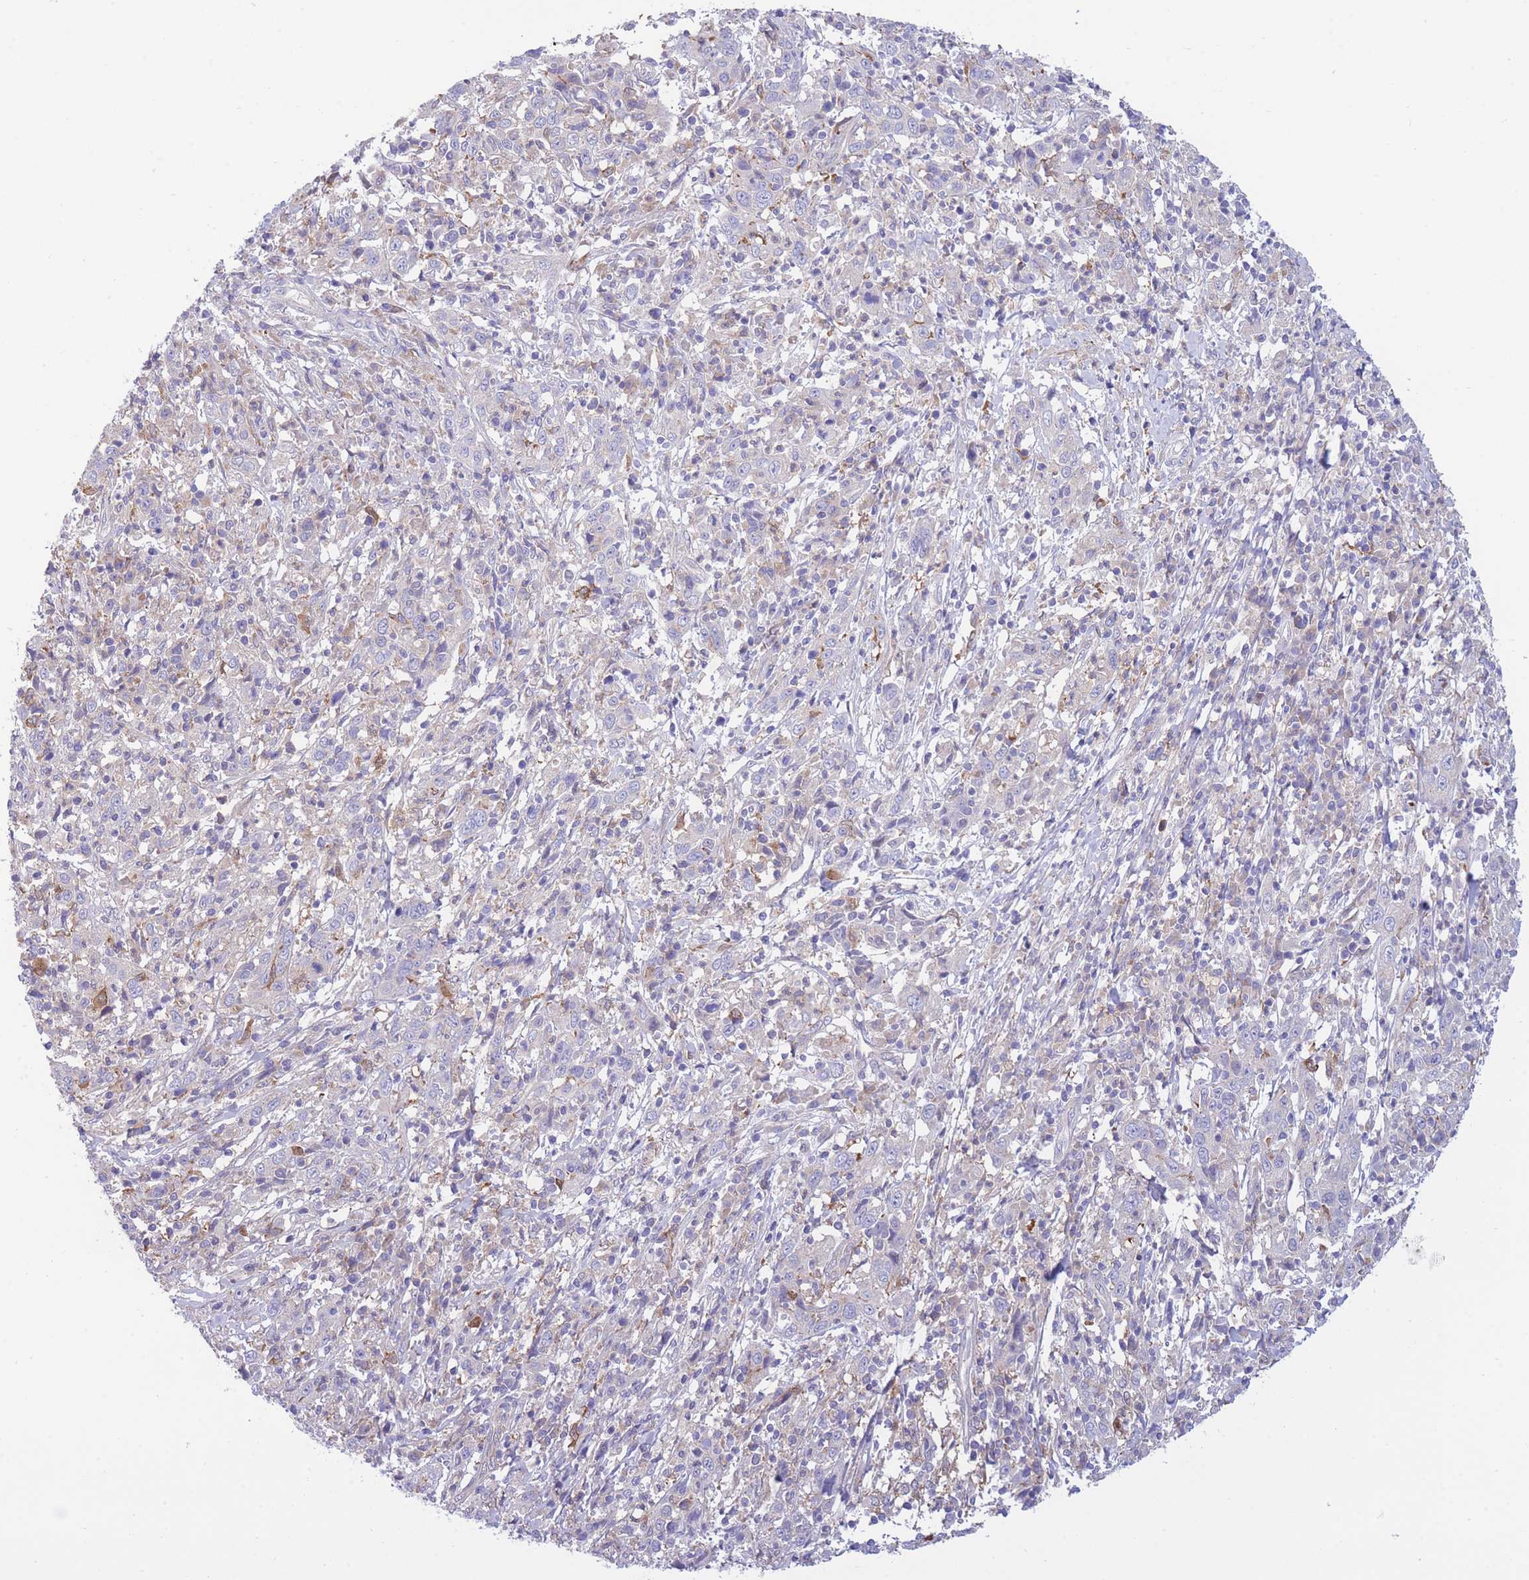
{"staining": {"intensity": "negative", "quantity": "none", "location": "none"}, "tissue": "cervical cancer", "cell_type": "Tumor cells", "image_type": "cancer", "snomed": [{"axis": "morphology", "description": "Squamous cell carcinoma, NOS"}, {"axis": "topography", "description": "Cervix"}], "caption": "A histopathology image of cervical cancer stained for a protein displays no brown staining in tumor cells.", "gene": "NAMPT", "patient": {"sex": "female", "age": 46}}